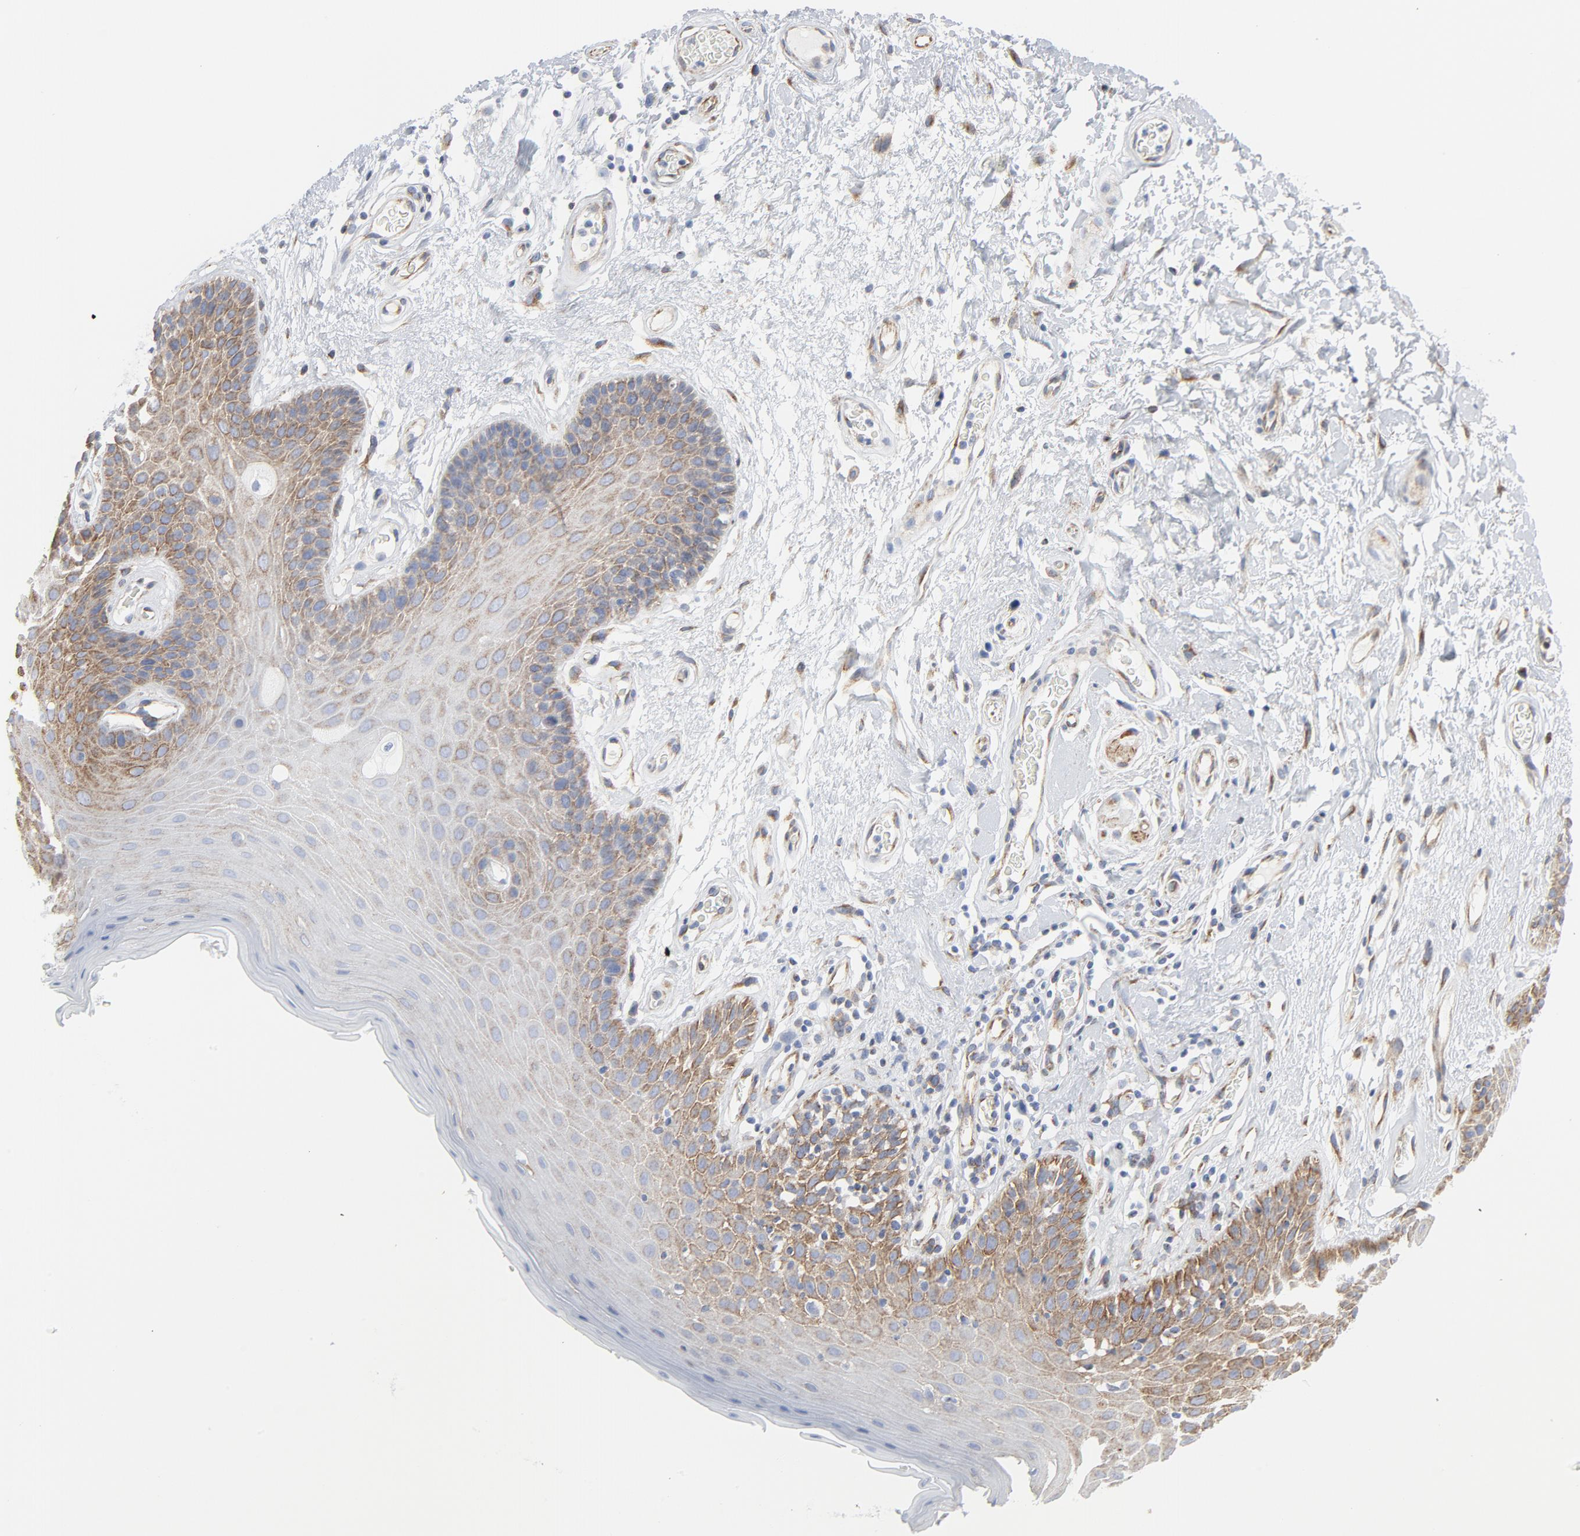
{"staining": {"intensity": "moderate", "quantity": "25%-75%", "location": "cytoplasmic/membranous"}, "tissue": "oral mucosa", "cell_type": "Squamous epithelial cells", "image_type": "normal", "snomed": [{"axis": "morphology", "description": "Normal tissue, NOS"}, {"axis": "morphology", "description": "Squamous cell carcinoma, NOS"}, {"axis": "topography", "description": "Skeletal muscle"}, {"axis": "topography", "description": "Oral tissue"}, {"axis": "topography", "description": "Head-Neck"}], "caption": "Immunohistochemistry micrograph of benign human oral mucosa stained for a protein (brown), which demonstrates medium levels of moderate cytoplasmic/membranous staining in approximately 25%-75% of squamous epithelial cells.", "gene": "TUBB1", "patient": {"sex": "male", "age": 71}}